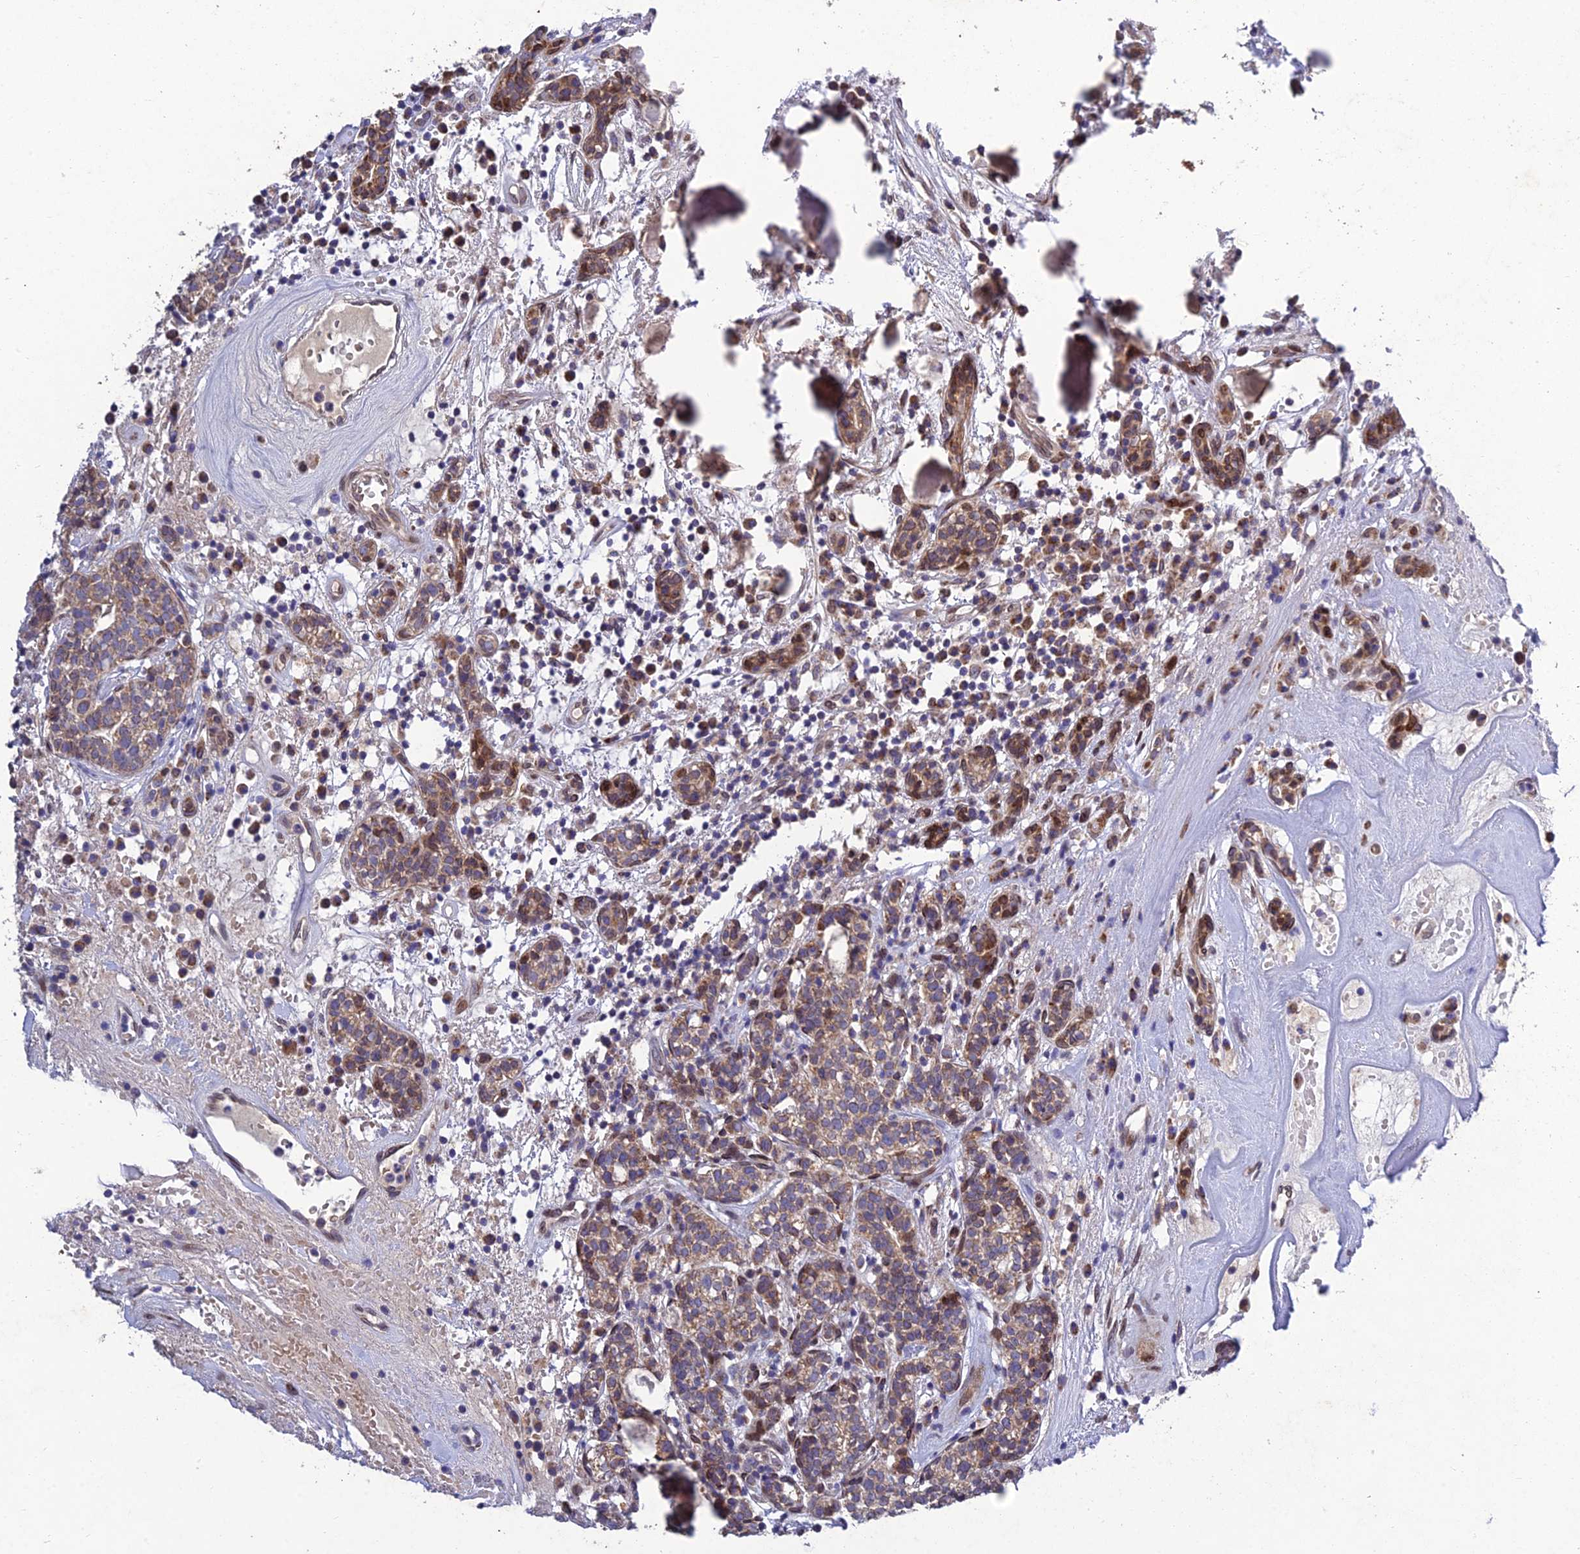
{"staining": {"intensity": "moderate", "quantity": ">75%", "location": "cytoplasmic/membranous"}, "tissue": "head and neck cancer", "cell_type": "Tumor cells", "image_type": "cancer", "snomed": [{"axis": "morphology", "description": "Adenocarcinoma, NOS"}, {"axis": "topography", "description": "Salivary gland"}, {"axis": "topography", "description": "Head-Neck"}], "caption": "Immunohistochemical staining of head and neck cancer displays medium levels of moderate cytoplasmic/membranous positivity in approximately >75% of tumor cells.", "gene": "MGAT2", "patient": {"sex": "female", "age": 65}}